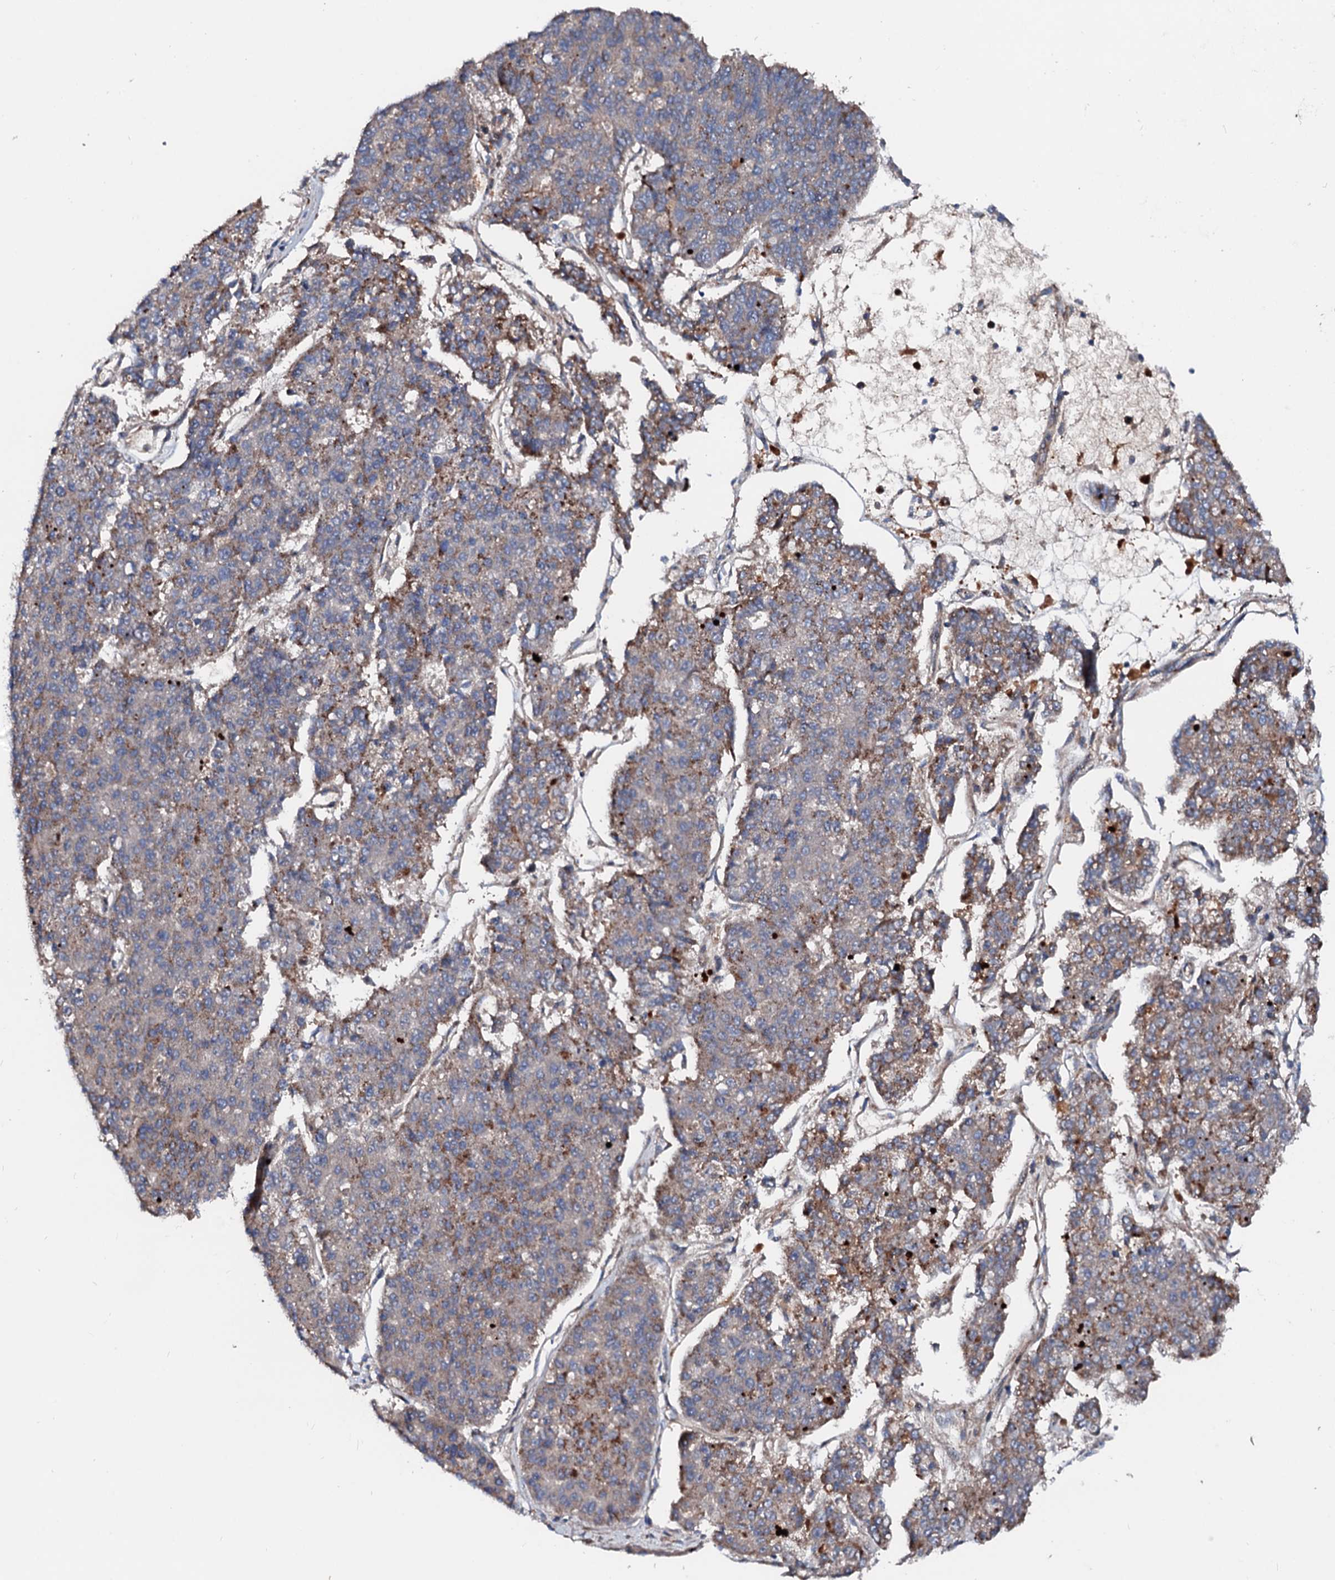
{"staining": {"intensity": "strong", "quantity": "25%-75%", "location": "cytoplasmic/membranous"}, "tissue": "pancreatic cancer", "cell_type": "Tumor cells", "image_type": "cancer", "snomed": [{"axis": "morphology", "description": "Adenocarcinoma, NOS"}, {"axis": "topography", "description": "Pancreas"}], "caption": "Protein expression analysis of human pancreatic cancer (adenocarcinoma) reveals strong cytoplasmic/membranous positivity in approximately 25%-75% of tumor cells.", "gene": "SLC10A7", "patient": {"sex": "male", "age": 50}}